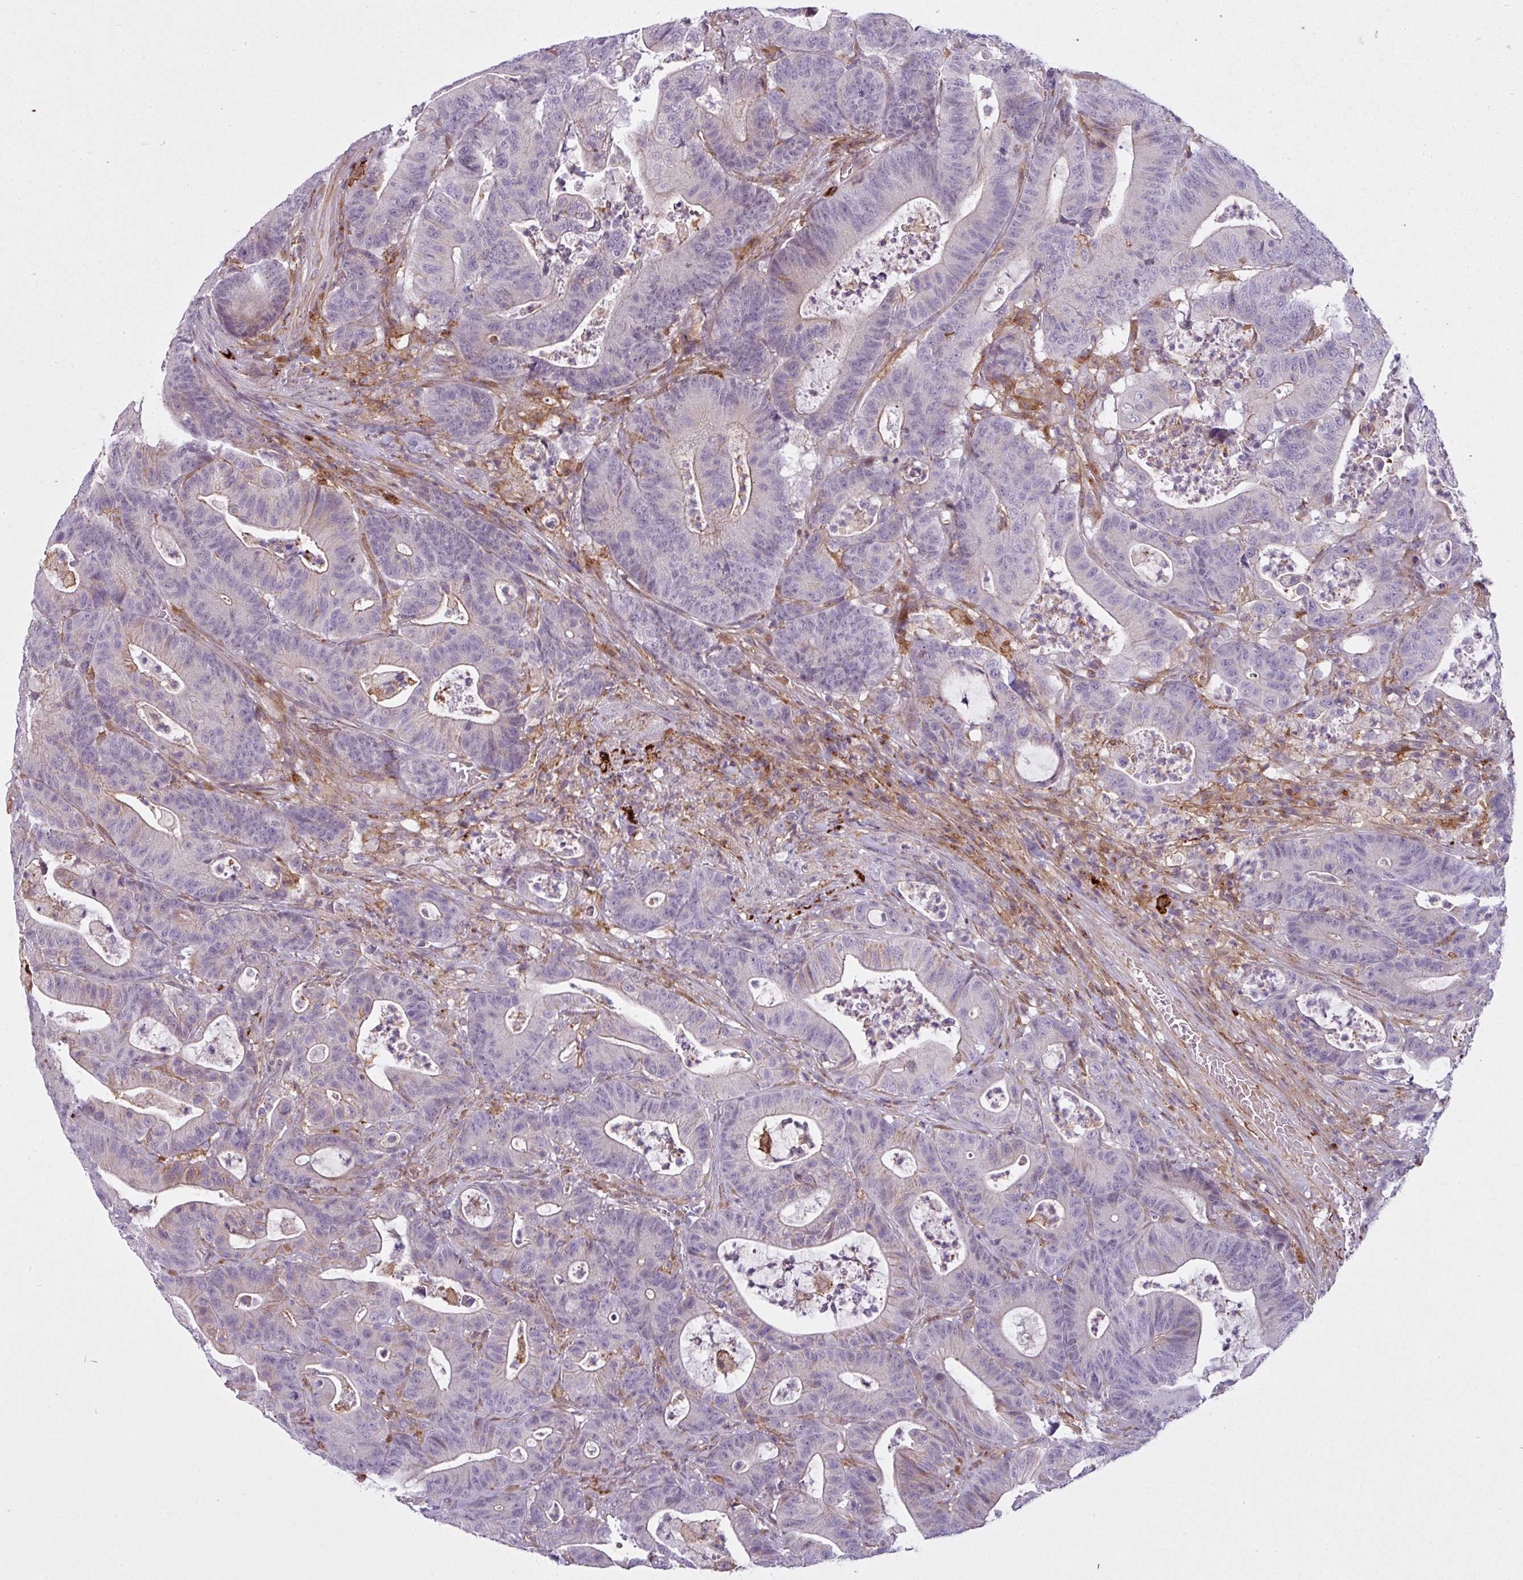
{"staining": {"intensity": "weak", "quantity": "<25%", "location": "cytoplasmic/membranous"}, "tissue": "colorectal cancer", "cell_type": "Tumor cells", "image_type": "cancer", "snomed": [{"axis": "morphology", "description": "Adenocarcinoma, NOS"}, {"axis": "topography", "description": "Colon"}], "caption": "Colorectal adenocarcinoma stained for a protein using immunohistochemistry displays no expression tumor cells.", "gene": "COL8A1", "patient": {"sex": "female", "age": 84}}